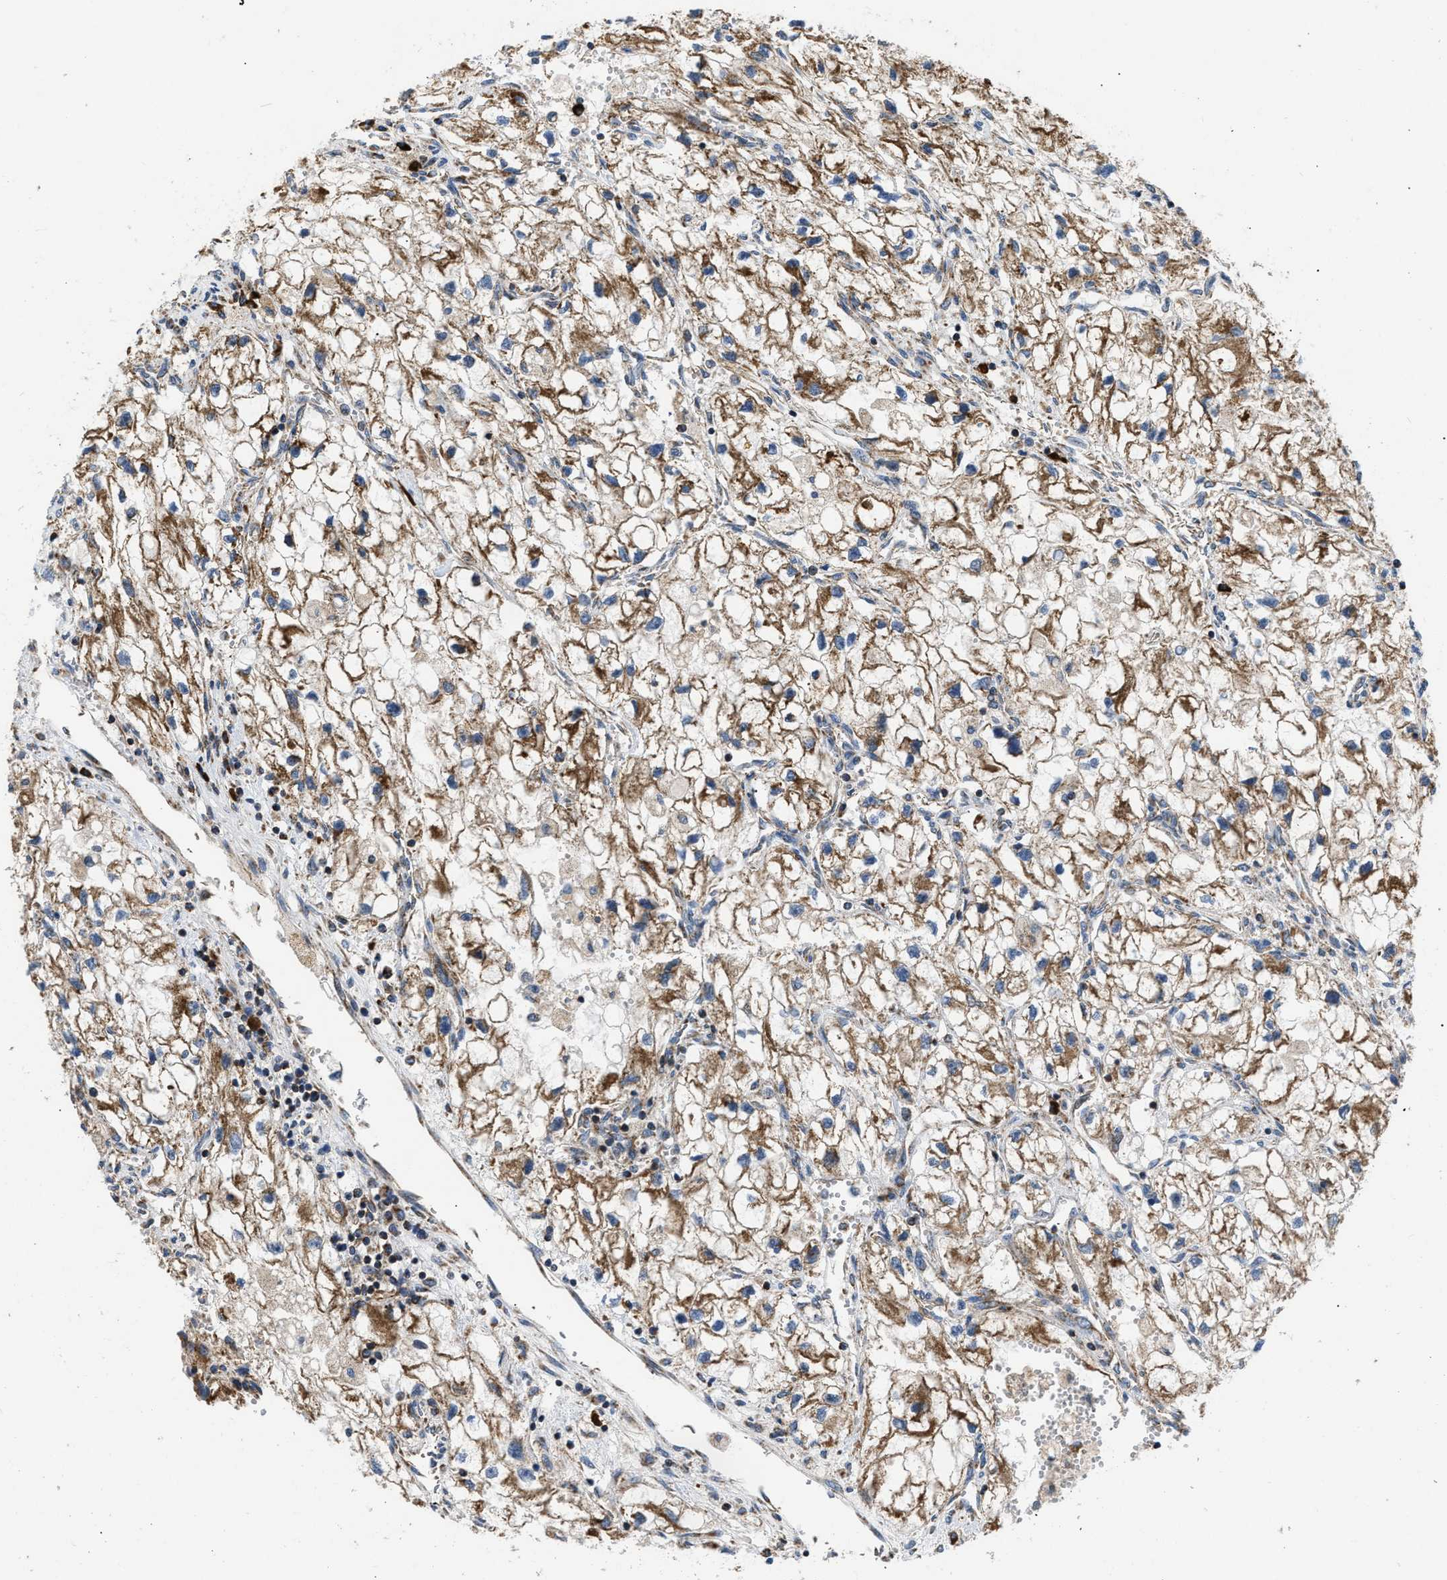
{"staining": {"intensity": "moderate", "quantity": ">75%", "location": "cytoplasmic/membranous"}, "tissue": "renal cancer", "cell_type": "Tumor cells", "image_type": "cancer", "snomed": [{"axis": "morphology", "description": "Adenocarcinoma, NOS"}, {"axis": "topography", "description": "Kidney"}], "caption": "Protein staining by immunohistochemistry (IHC) displays moderate cytoplasmic/membranous staining in approximately >75% of tumor cells in renal cancer (adenocarcinoma).", "gene": "OPTN", "patient": {"sex": "female", "age": 70}}